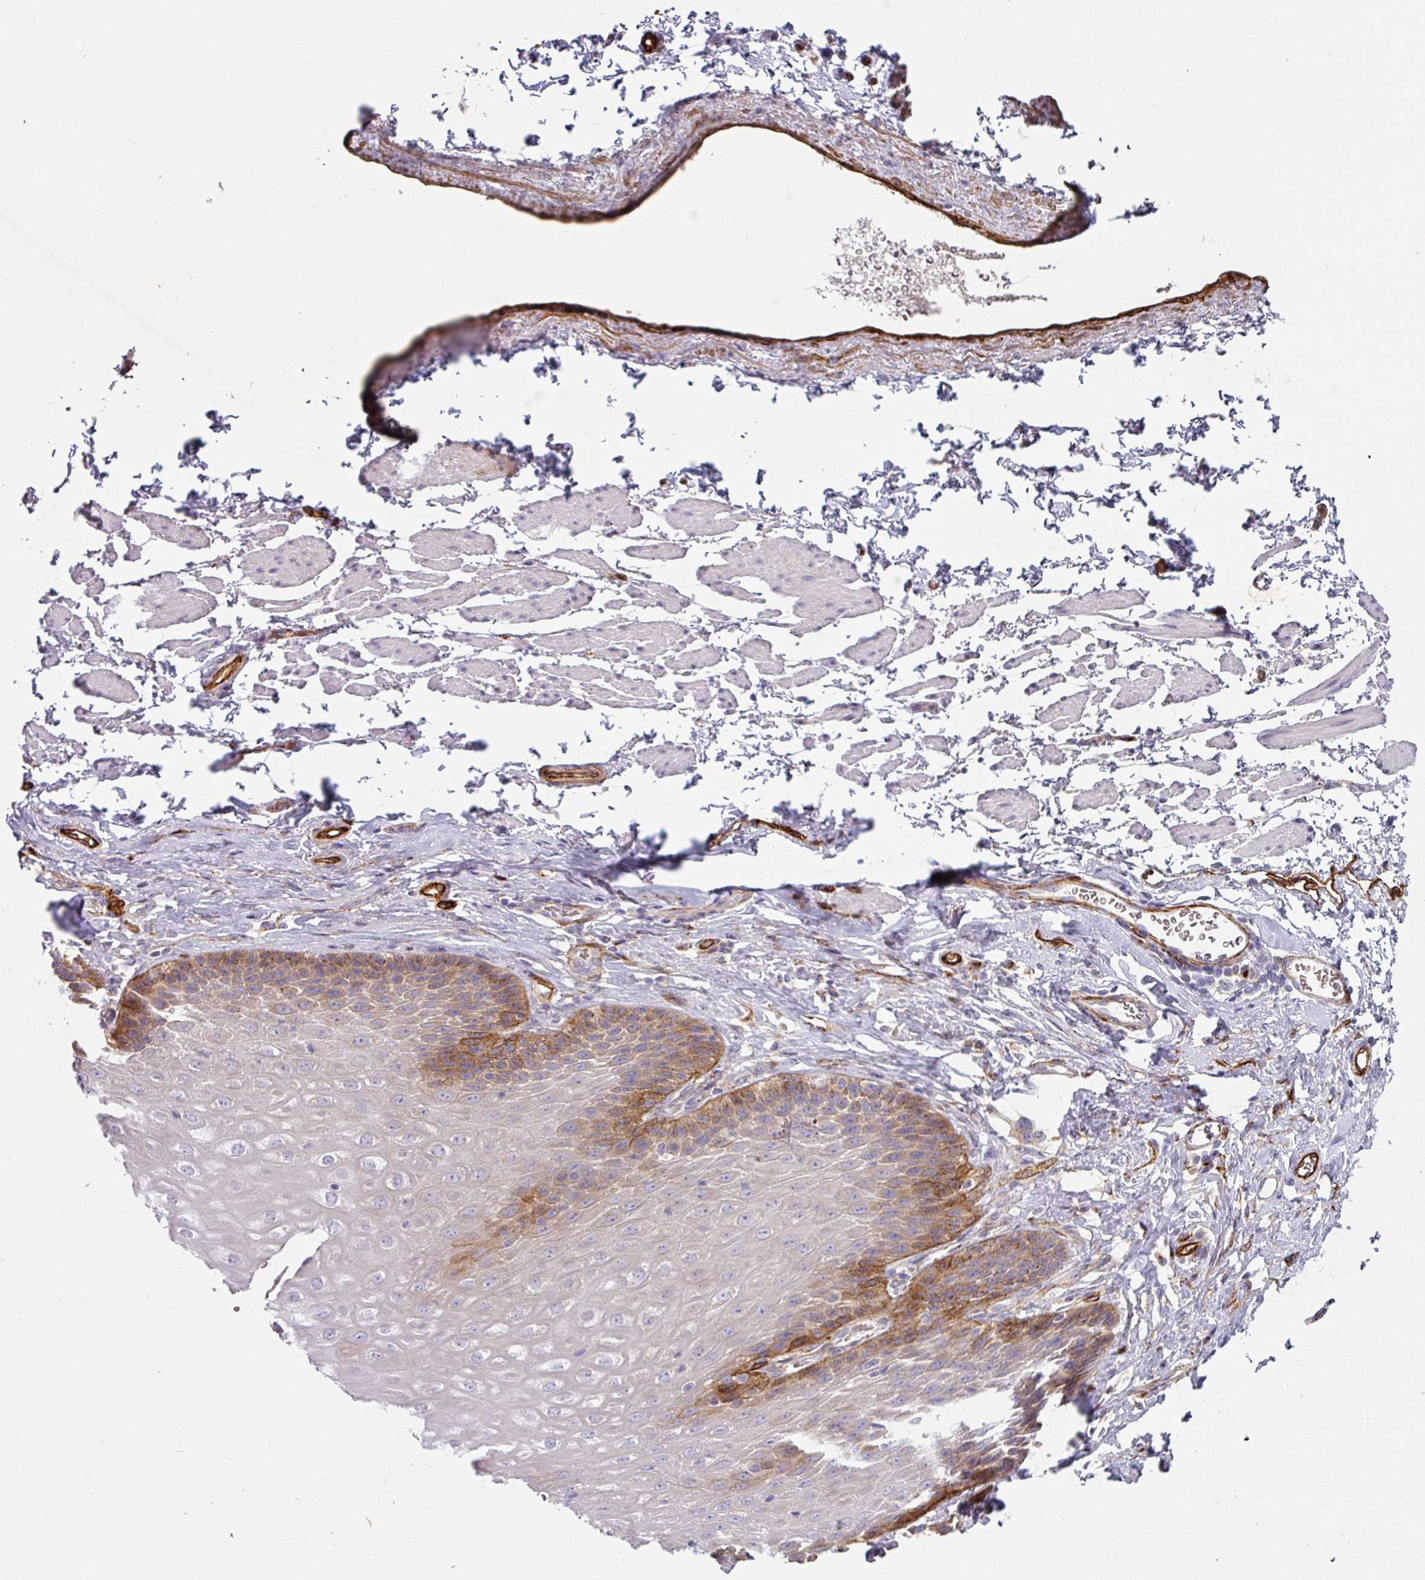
{"staining": {"intensity": "strong", "quantity": "<25%", "location": "cytoplasmic/membranous"}, "tissue": "esophagus", "cell_type": "Squamous epithelial cells", "image_type": "normal", "snomed": [{"axis": "morphology", "description": "Normal tissue, NOS"}, {"axis": "topography", "description": "Esophagus"}], "caption": "IHC micrograph of benign esophagus stained for a protein (brown), which shows medium levels of strong cytoplasmic/membranous staining in about <25% of squamous epithelial cells.", "gene": "PRODH2", "patient": {"sex": "female", "age": 61}}